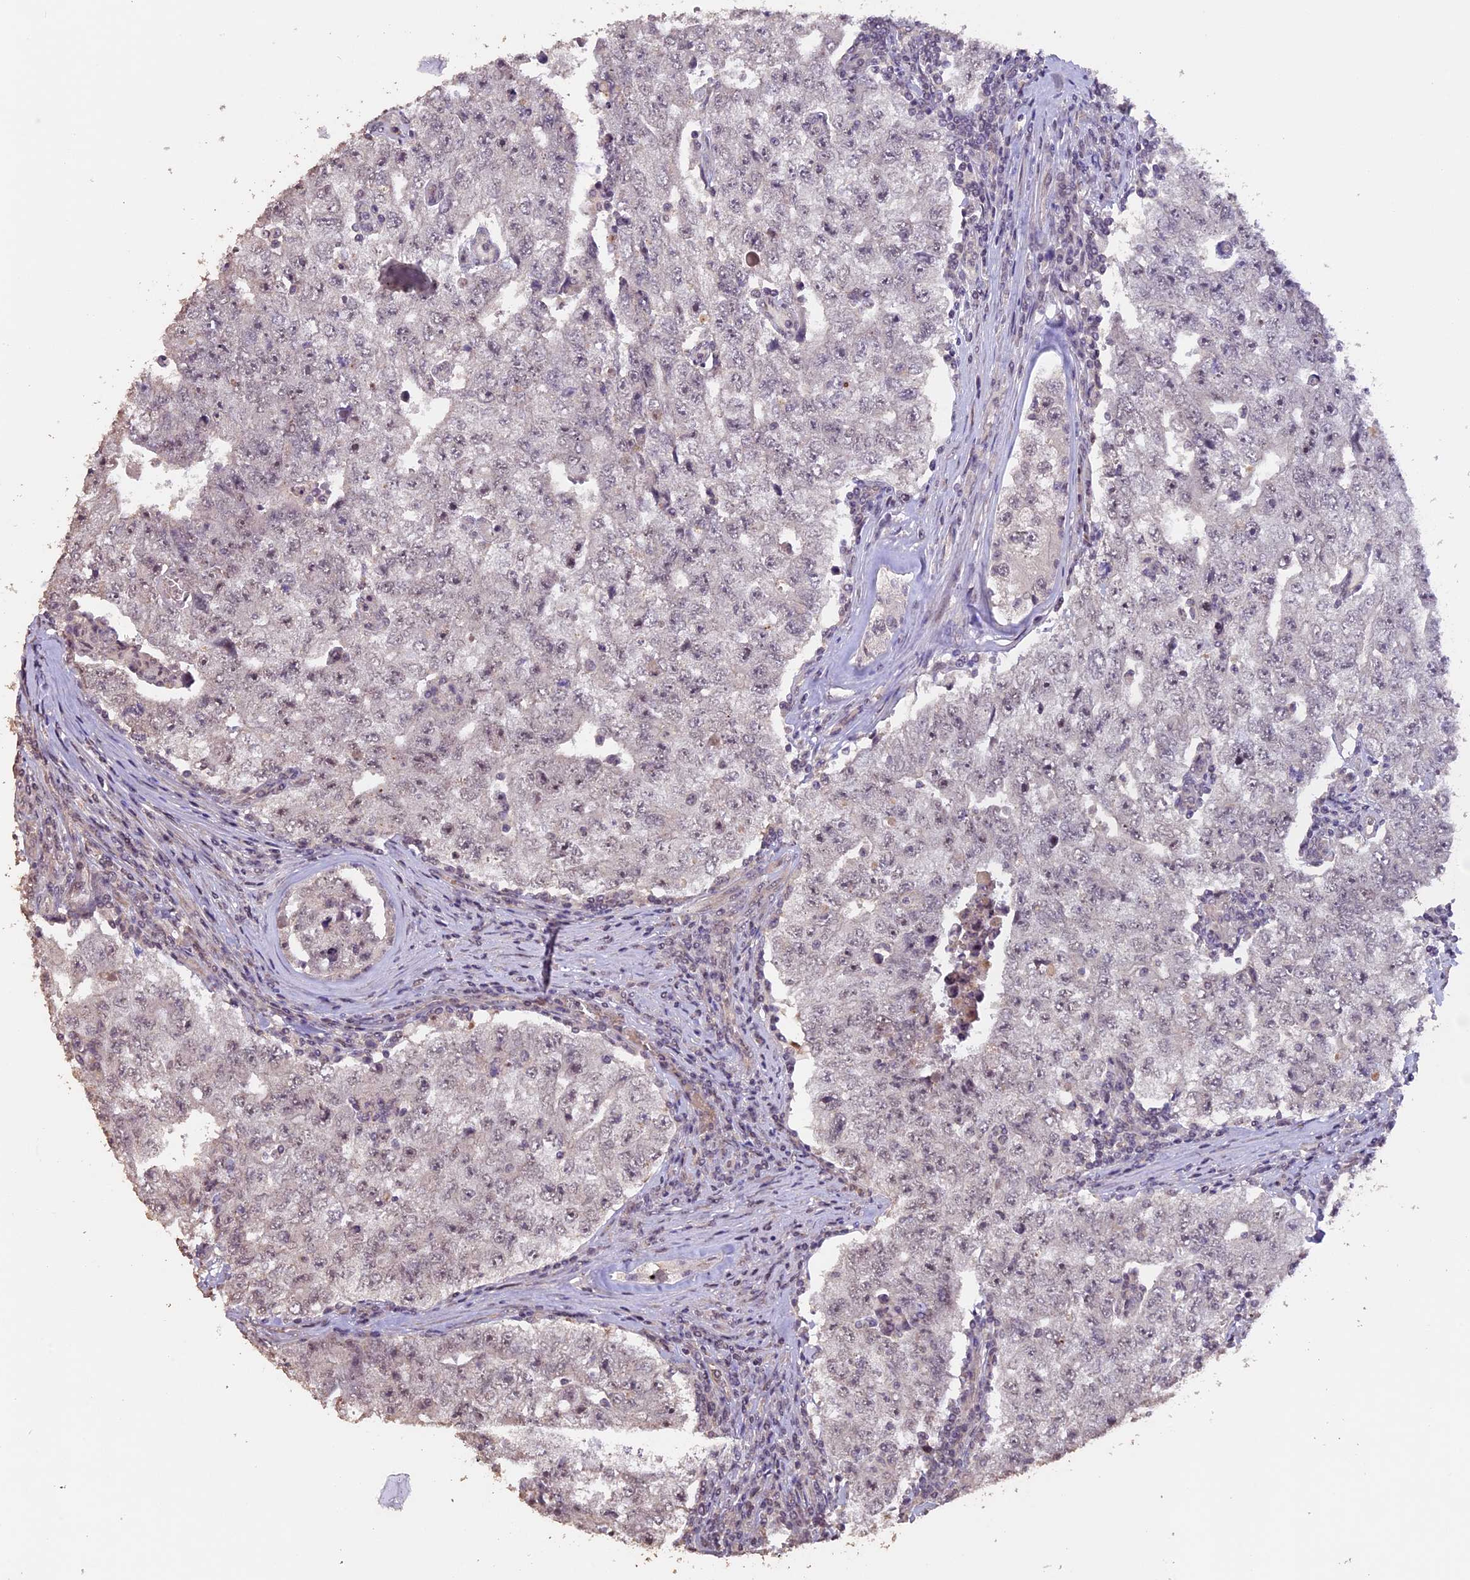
{"staining": {"intensity": "negative", "quantity": "none", "location": "none"}, "tissue": "testis cancer", "cell_type": "Tumor cells", "image_type": "cancer", "snomed": [{"axis": "morphology", "description": "Carcinoma, Embryonal, NOS"}, {"axis": "topography", "description": "Testis"}], "caption": "IHC micrograph of neoplastic tissue: embryonal carcinoma (testis) stained with DAB exhibits no significant protein expression in tumor cells.", "gene": "GNB5", "patient": {"sex": "male", "age": 17}}